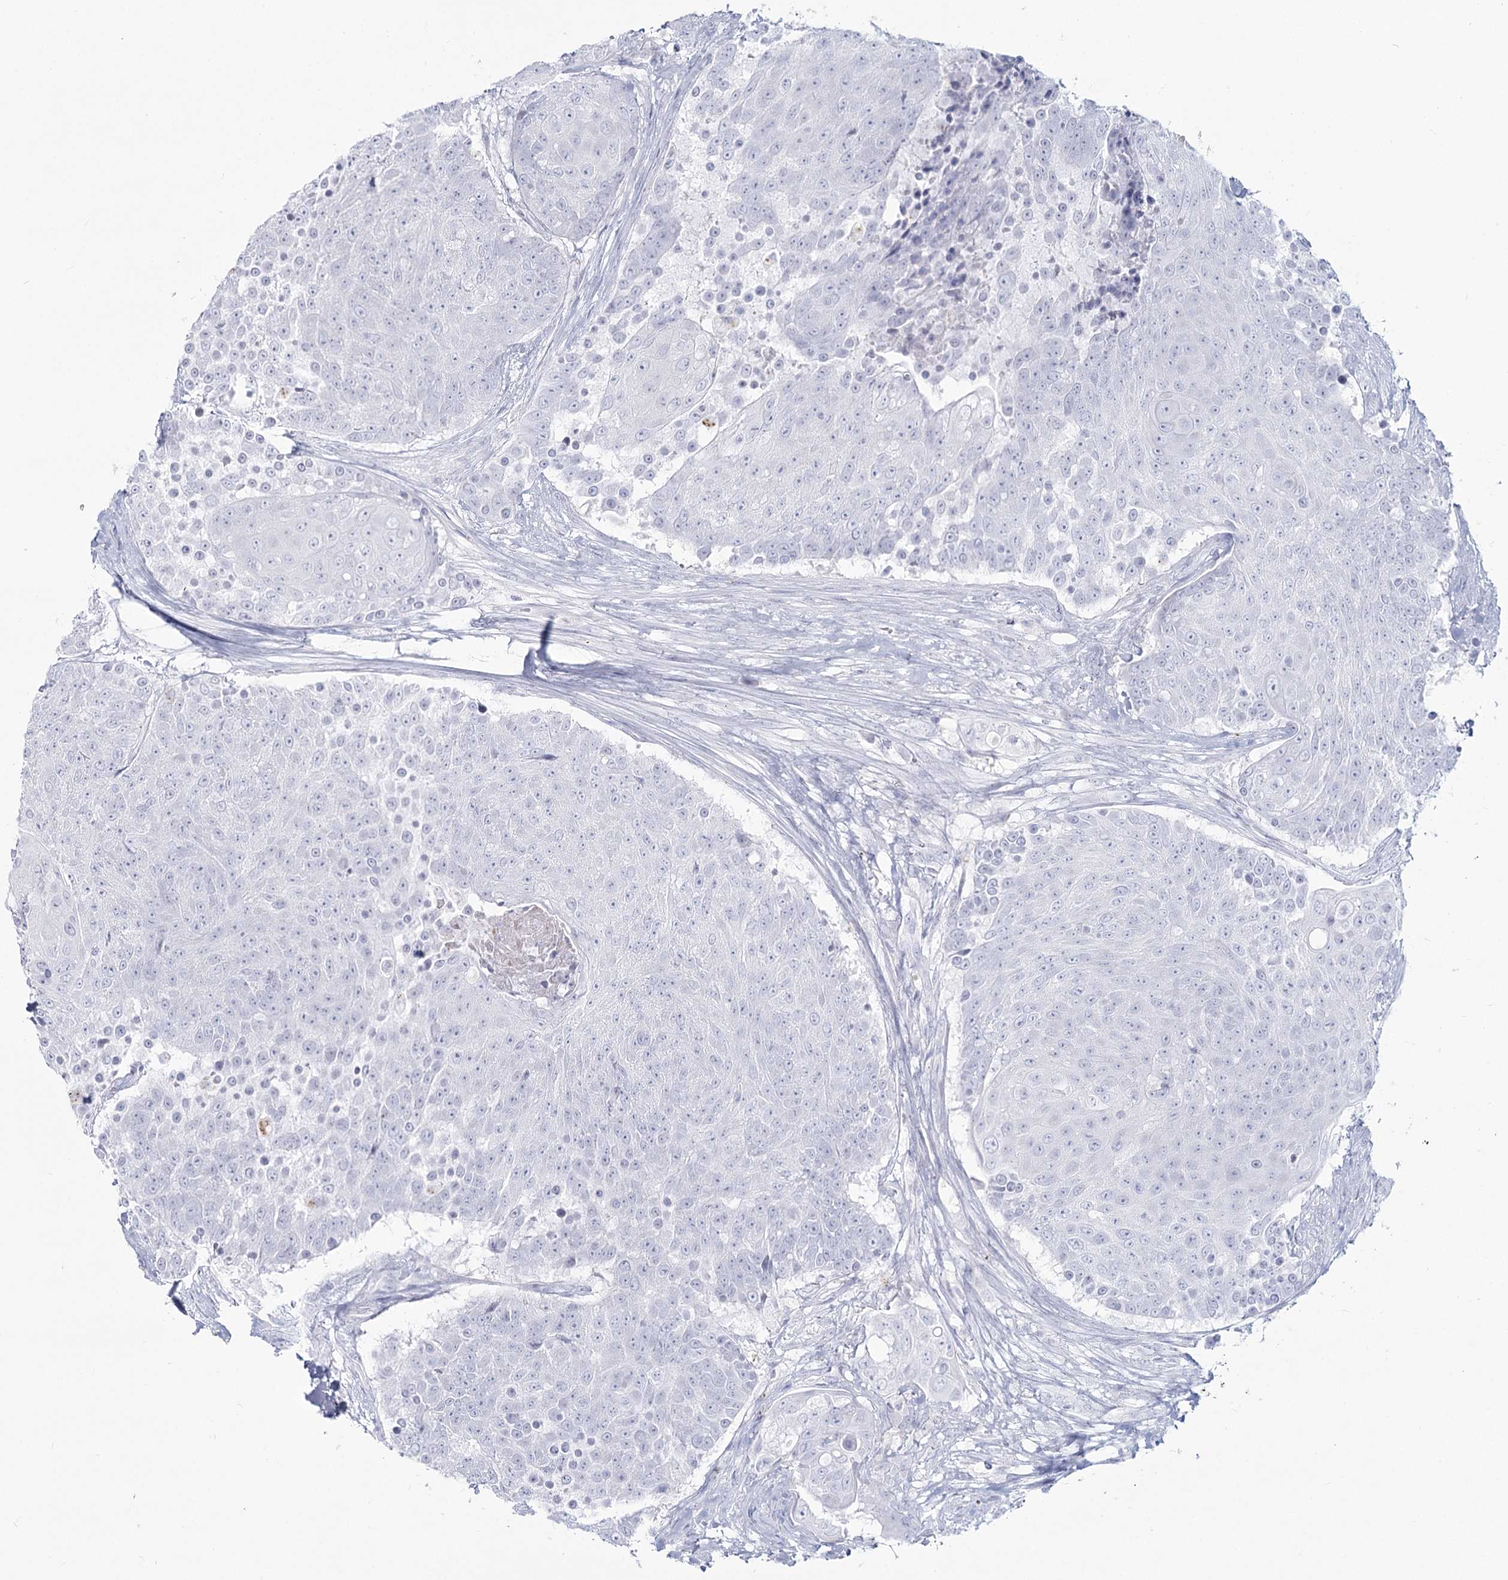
{"staining": {"intensity": "negative", "quantity": "none", "location": "none"}, "tissue": "urothelial cancer", "cell_type": "Tumor cells", "image_type": "cancer", "snomed": [{"axis": "morphology", "description": "Urothelial carcinoma, High grade"}, {"axis": "topography", "description": "Urinary bladder"}], "caption": "A histopathology image of high-grade urothelial carcinoma stained for a protein demonstrates no brown staining in tumor cells.", "gene": "SLC6A19", "patient": {"sex": "female", "age": 63}}